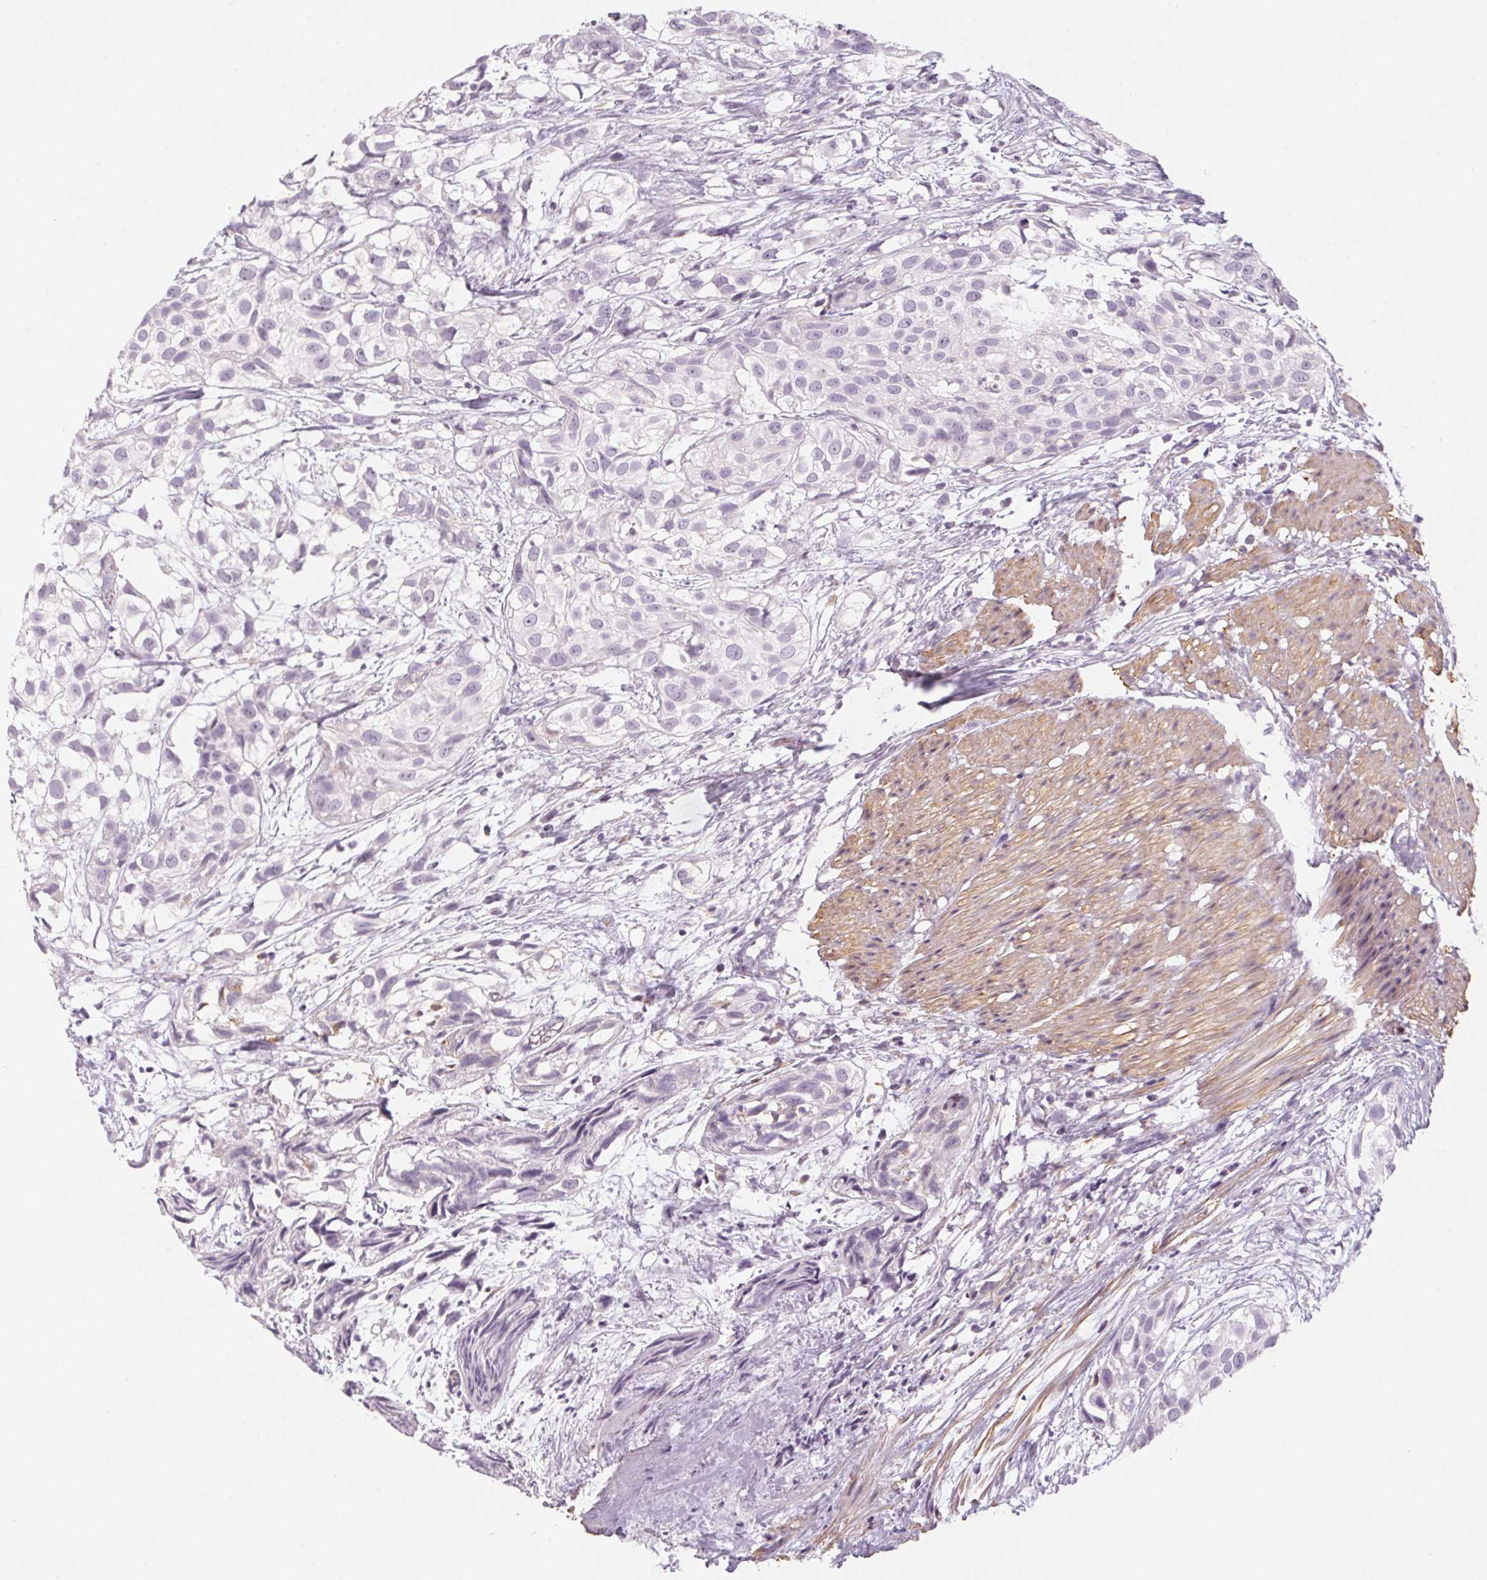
{"staining": {"intensity": "negative", "quantity": "none", "location": "none"}, "tissue": "urothelial cancer", "cell_type": "Tumor cells", "image_type": "cancer", "snomed": [{"axis": "morphology", "description": "Urothelial carcinoma, High grade"}, {"axis": "topography", "description": "Urinary bladder"}], "caption": "Tumor cells are negative for brown protein staining in high-grade urothelial carcinoma.", "gene": "PRPH", "patient": {"sex": "male", "age": 56}}